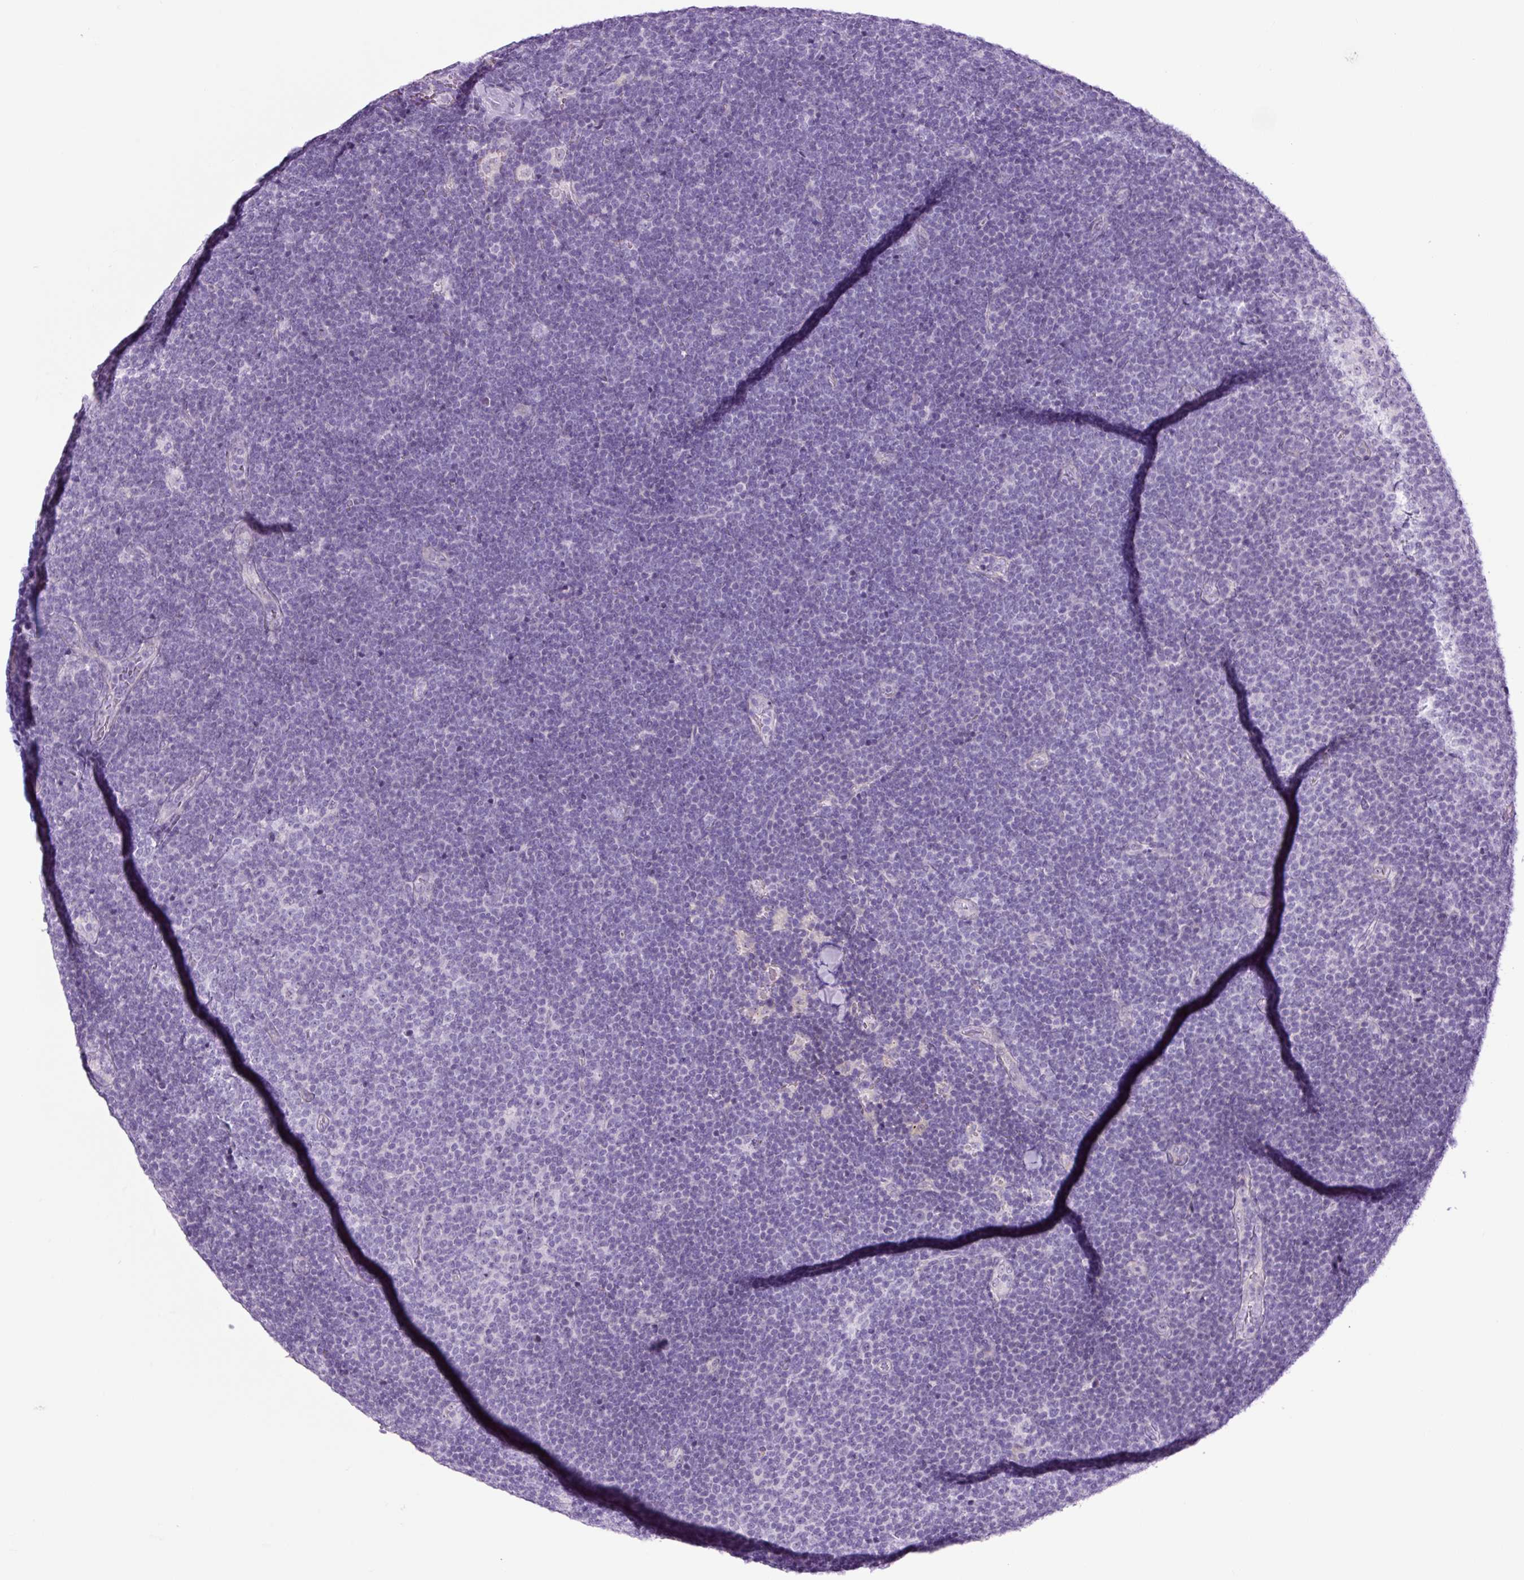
{"staining": {"intensity": "negative", "quantity": "none", "location": "none"}, "tissue": "lymphoma", "cell_type": "Tumor cells", "image_type": "cancer", "snomed": [{"axis": "morphology", "description": "Malignant lymphoma, non-Hodgkin's type, Low grade"}, {"axis": "topography", "description": "Lymph node"}], "caption": "Immunohistochemistry (IHC) photomicrograph of lymphoma stained for a protein (brown), which shows no expression in tumor cells.", "gene": "RRS1", "patient": {"sex": "male", "age": 48}}